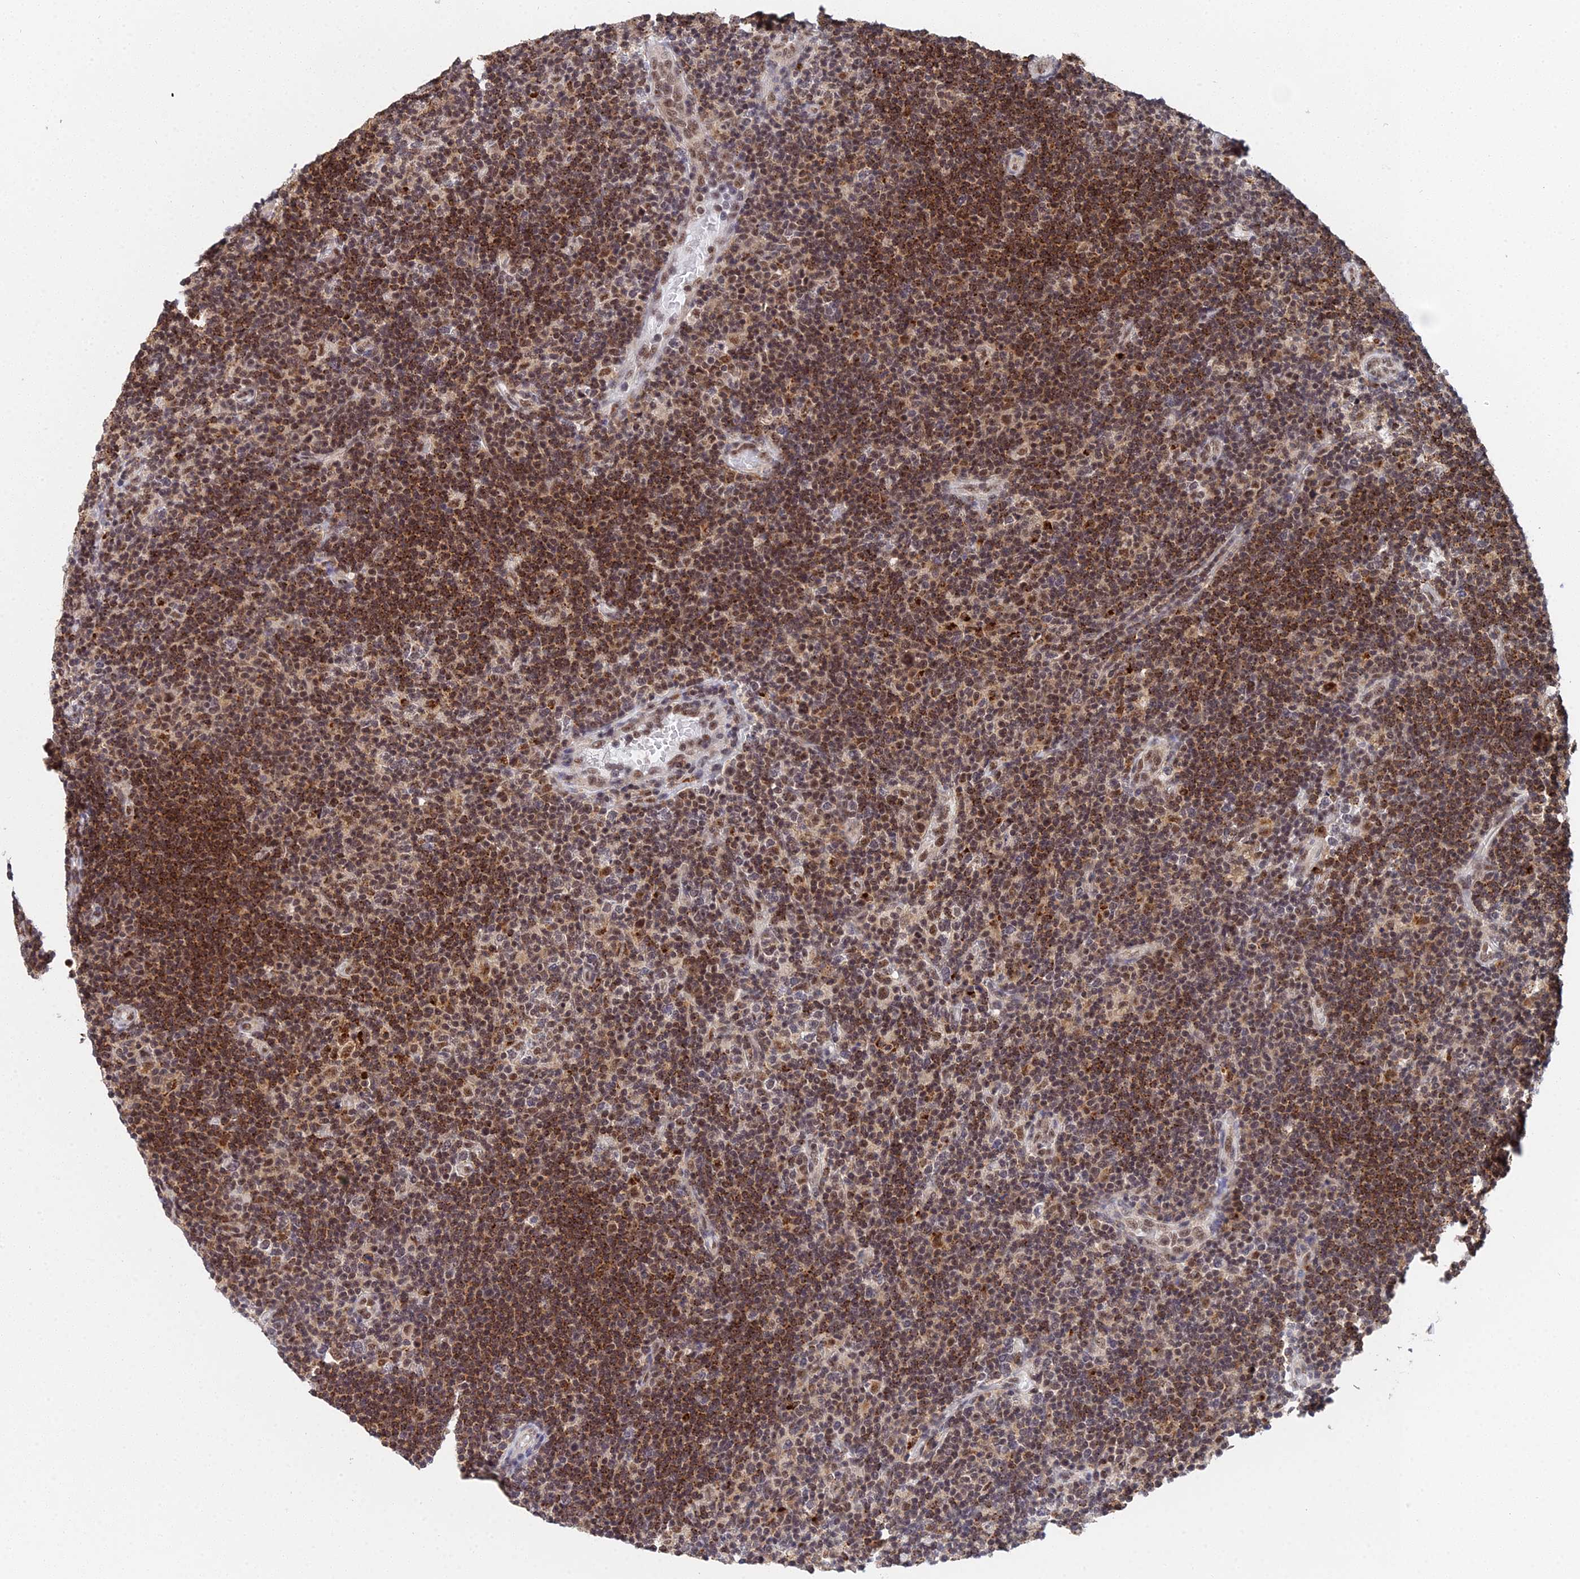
{"staining": {"intensity": "moderate", "quantity": ">75%", "location": "nuclear"}, "tissue": "lymphoma", "cell_type": "Tumor cells", "image_type": "cancer", "snomed": [{"axis": "morphology", "description": "Hodgkin's disease, NOS"}, {"axis": "topography", "description": "Lymph node"}], "caption": "Lymphoma tissue exhibits moderate nuclear staining in approximately >75% of tumor cells The staining was performed using DAB (3,3'-diaminobenzidine) to visualize the protein expression in brown, while the nuclei were stained in blue with hematoxylin (Magnification: 20x).", "gene": "MAGOHB", "patient": {"sex": "female", "age": 57}}